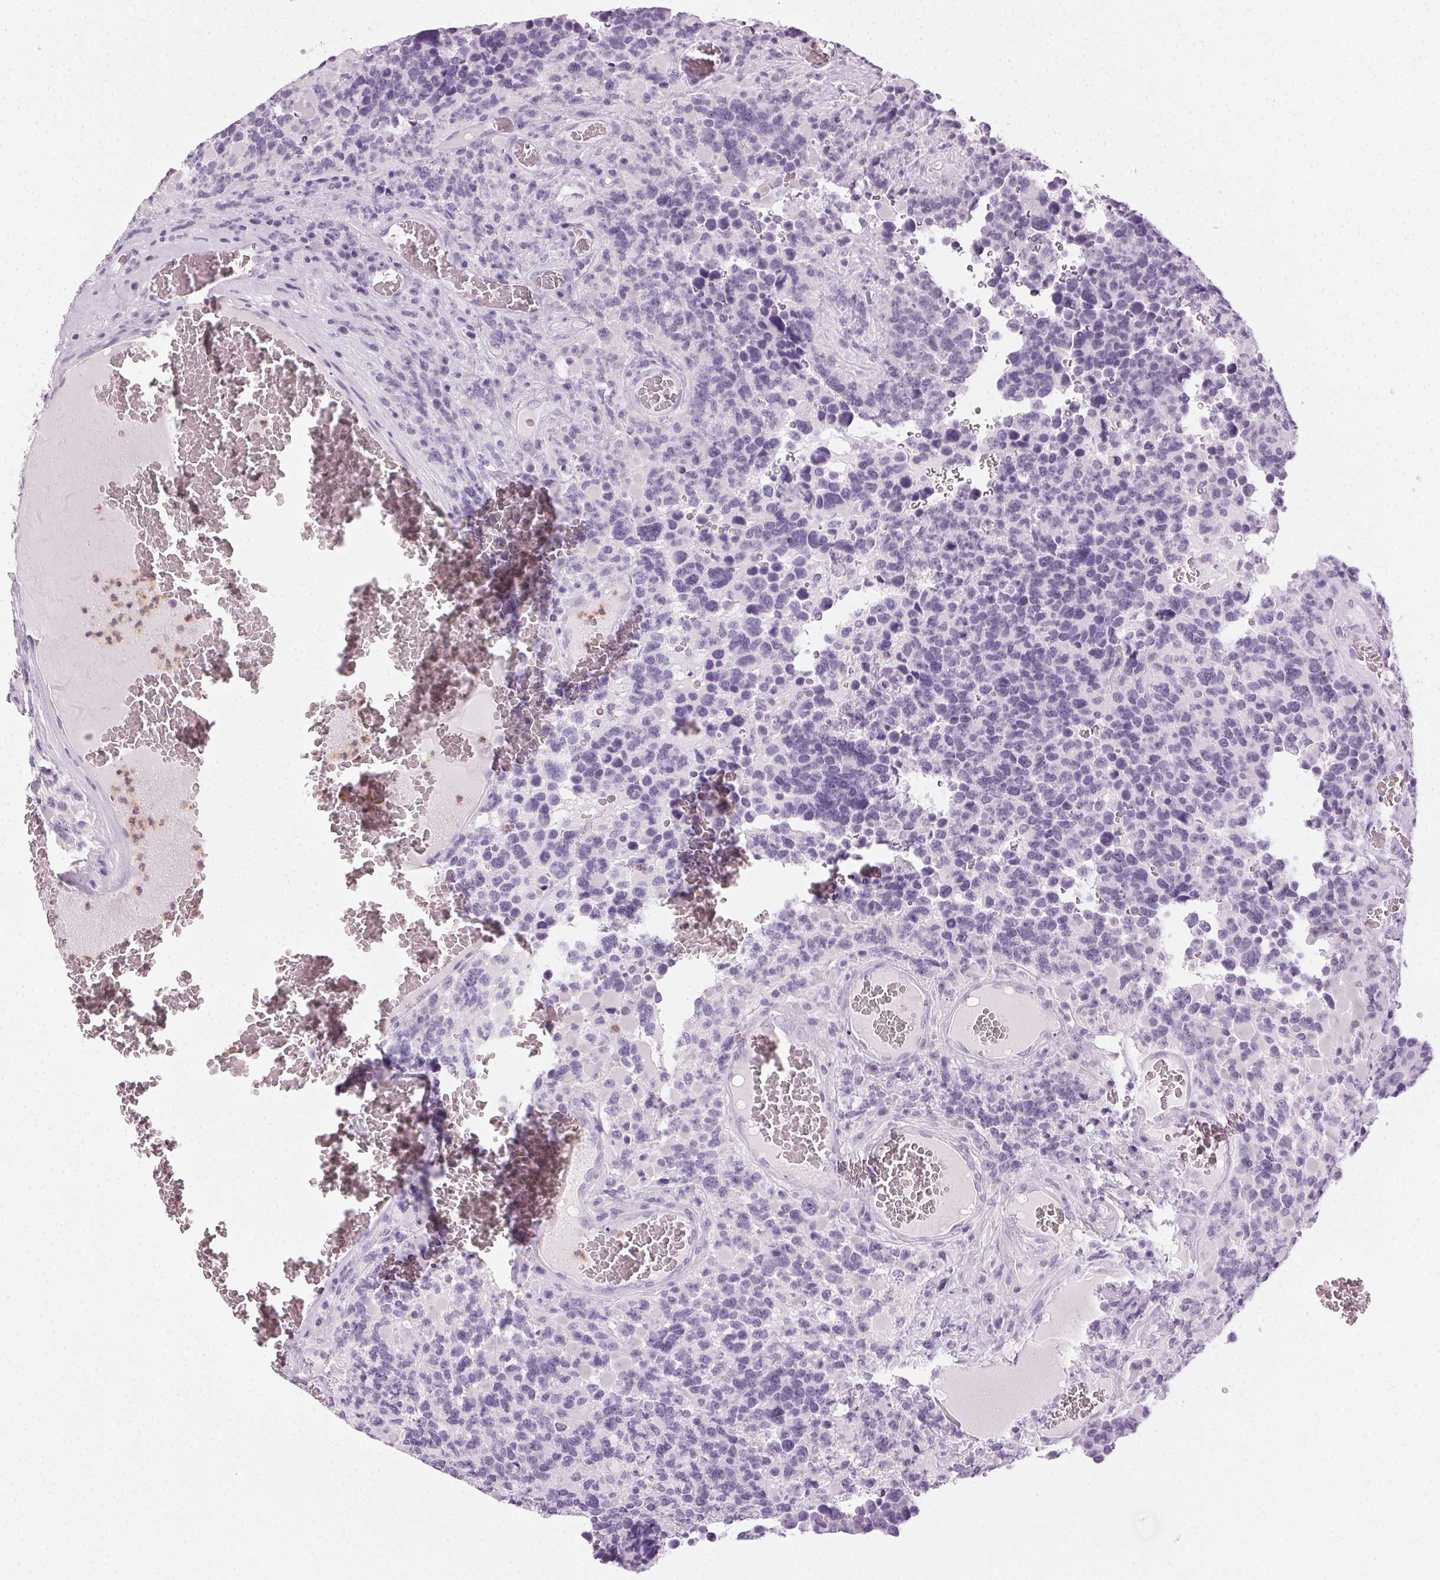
{"staining": {"intensity": "negative", "quantity": "none", "location": "none"}, "tissue": "glioma", "cell_type": "Tumor cells", "image_type": "cancer", "snomed": [{"axis": "morphology", "description": "Glioma, malignant, High grade"}, {"axis": "topography", "description": "Brain"}], "caption": "Immunohistochemical staining of human glioma reveals no significant staining in tumor cells.", "gene": "MPO", "patient": {"sex": "female", "age": 40}}